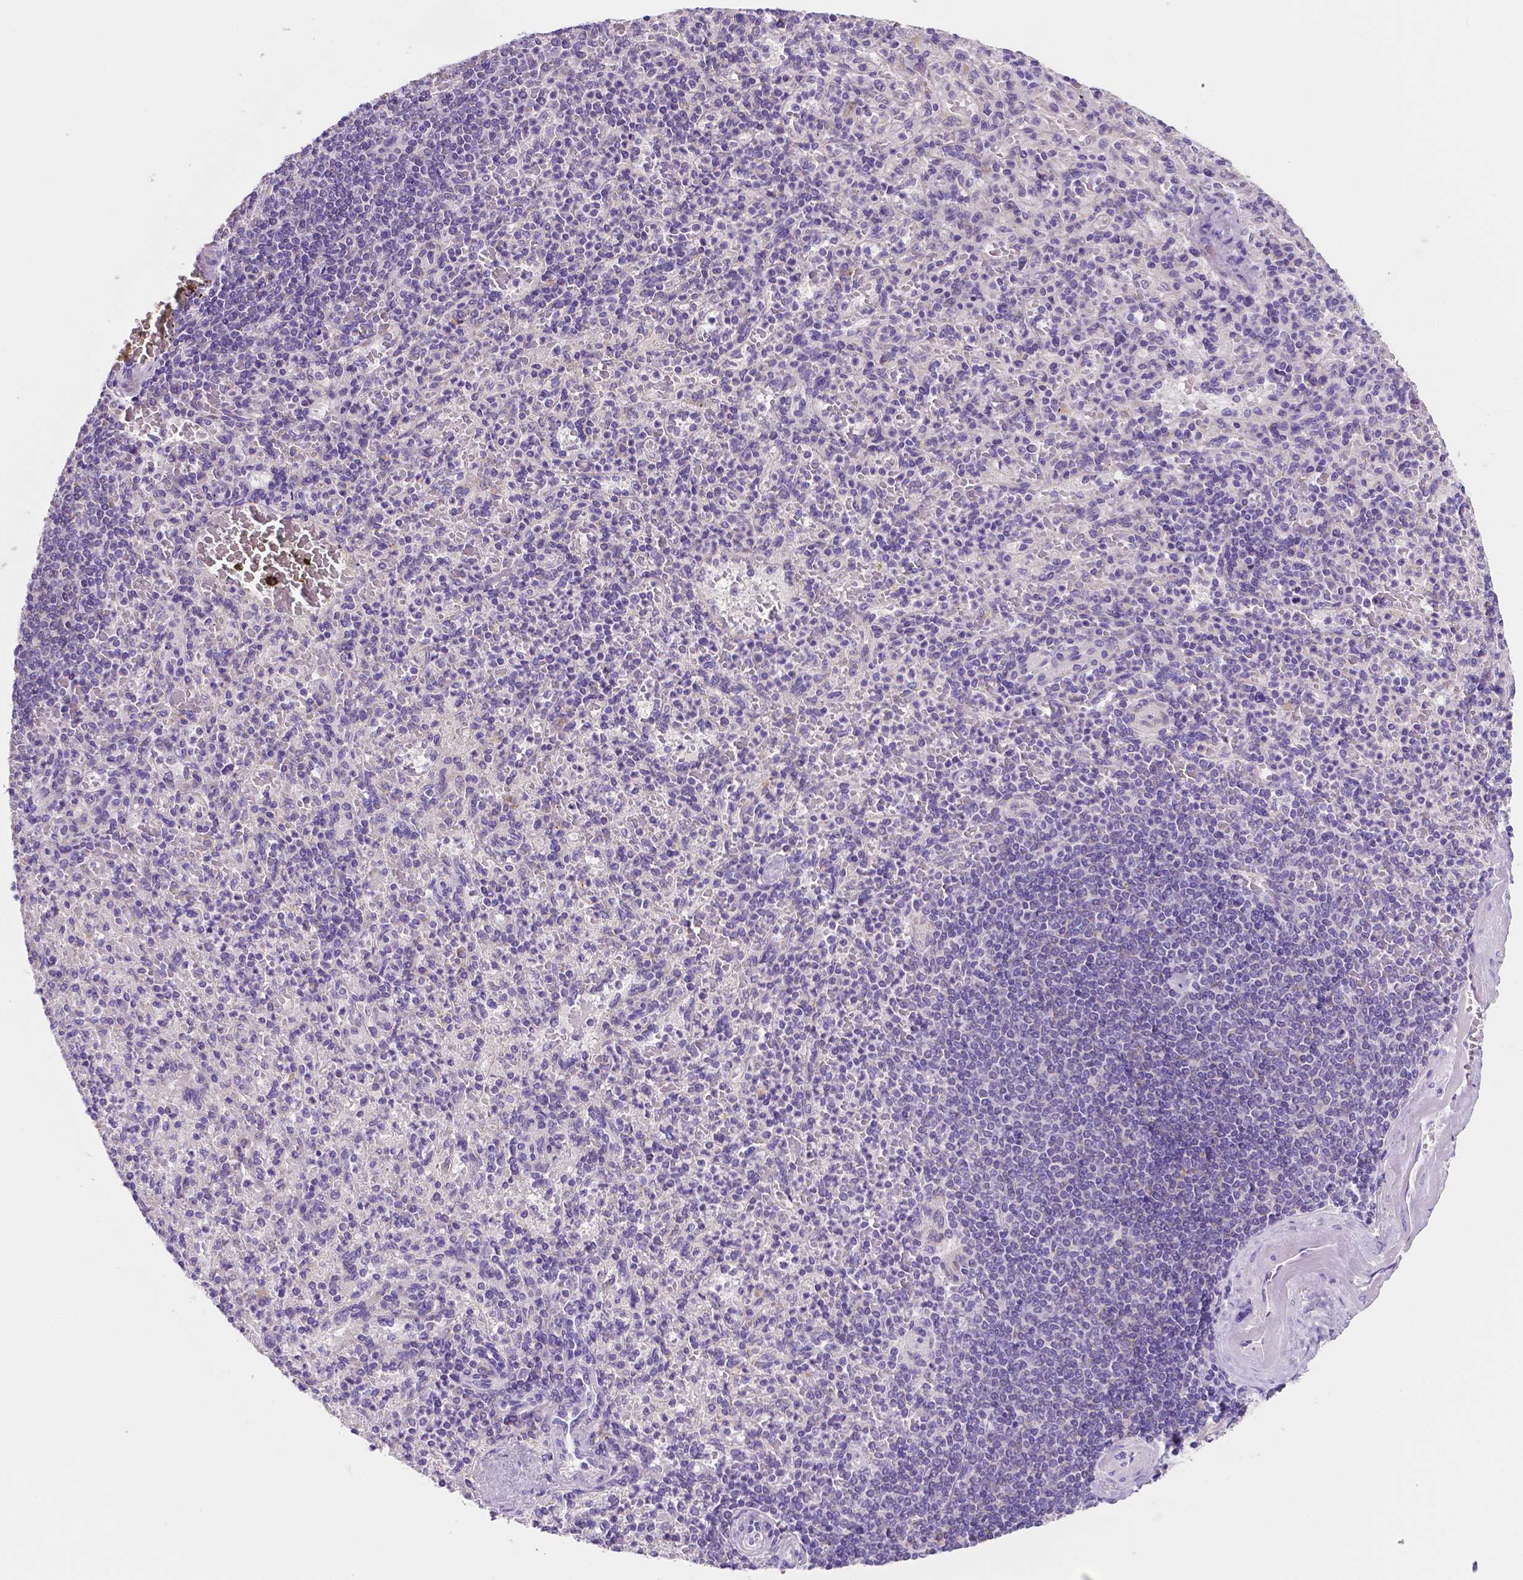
{"staining": {"intensity": "negative", "quantity": "none", "location": "none"}, "tissue": "spleen", "cell_type": "Cells in red pulp", "image_type": "normal", "snomed": [{"axis": "morphology", "description": "Normal tissue, NOS"}, {"axis": "topography", "description": "Spleen"}], "caption": "Human spleen stained for a protein using immunohistochemistry (IHC) demonstrates no expression in cells in red pulp.", "gene": "CEACAM7", "patient": {"sex": "female", "age": 74}}